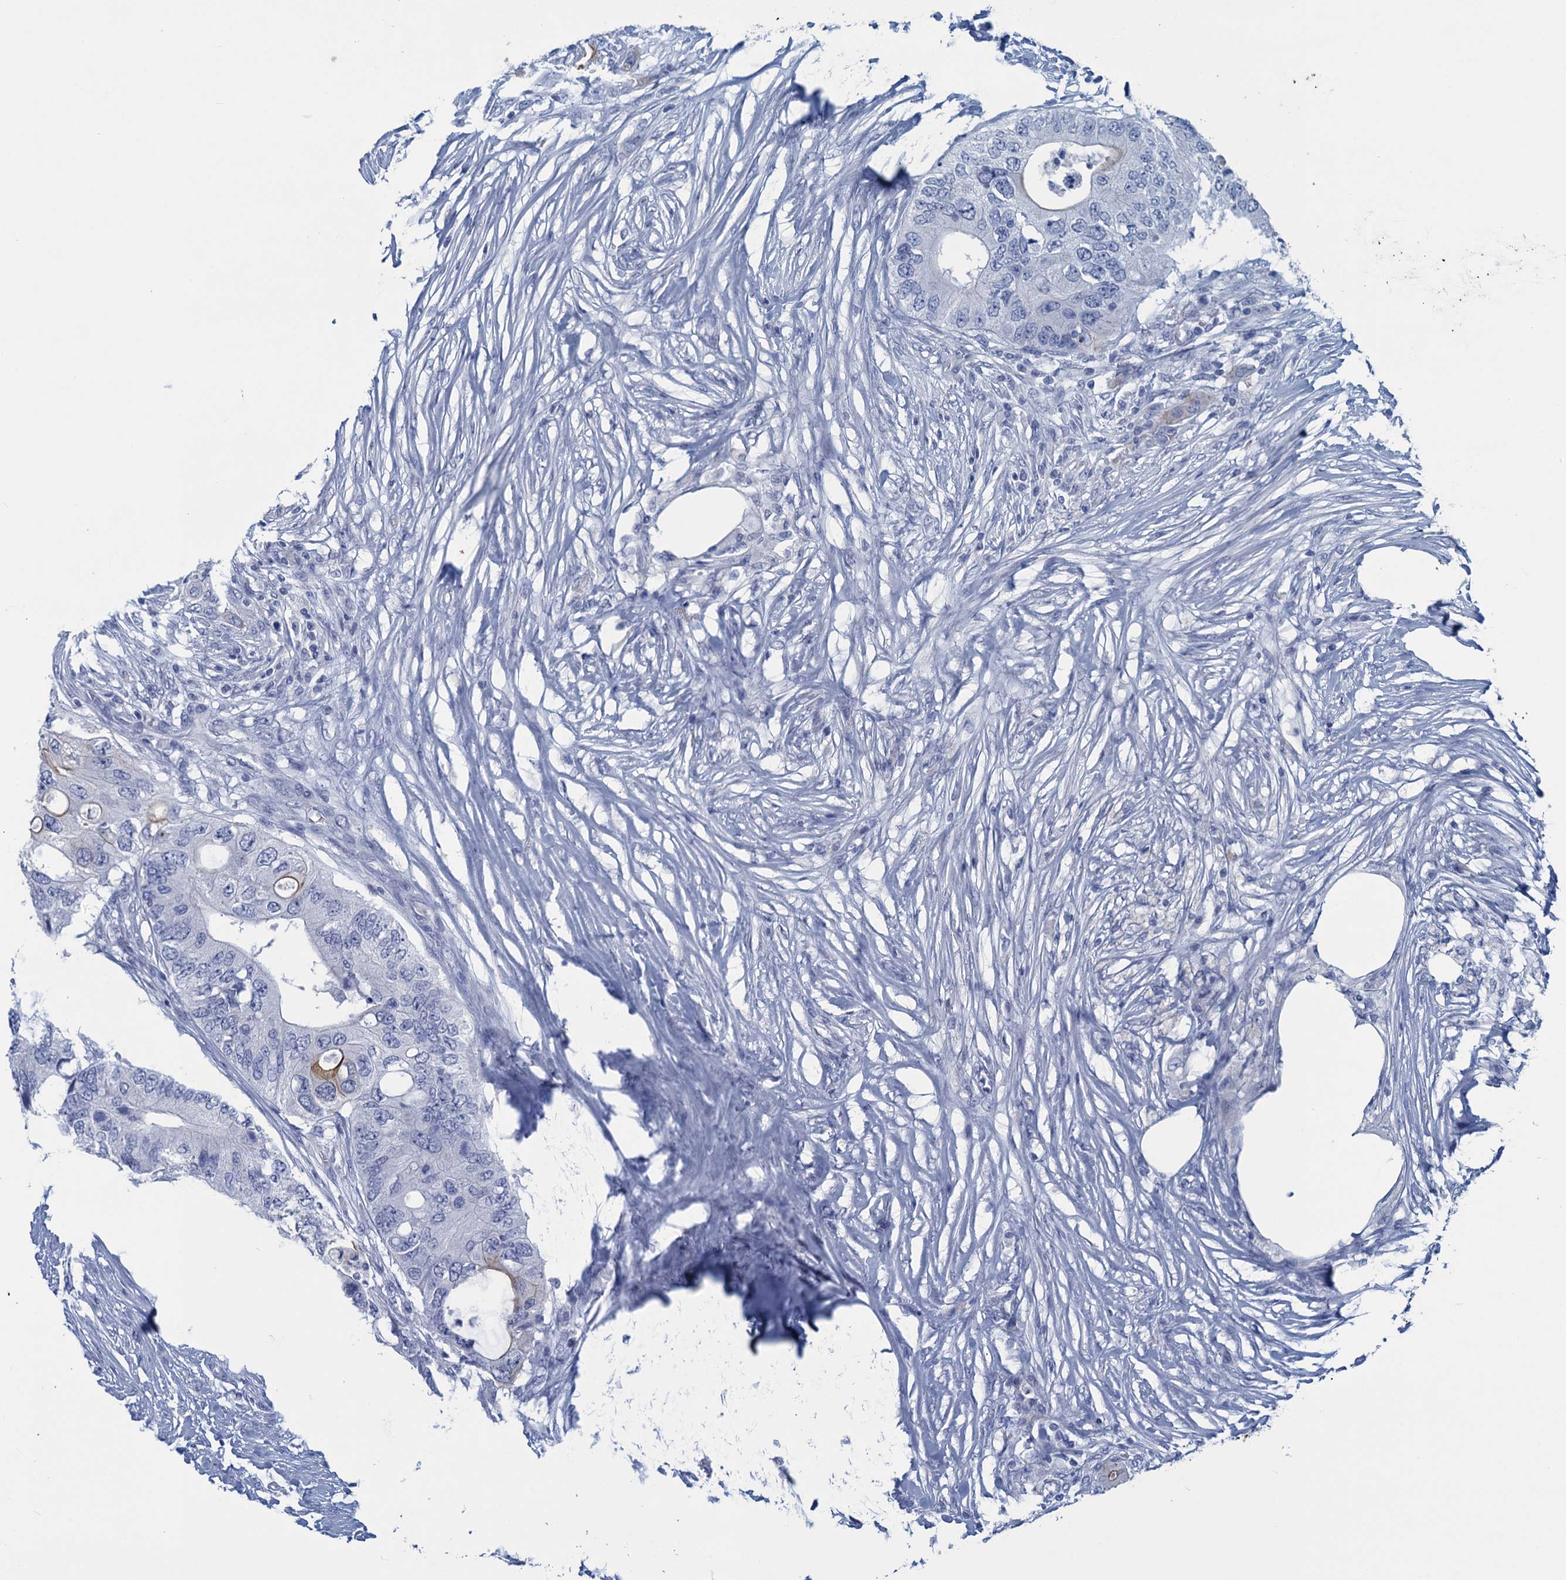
{"staining": {"intensity": "moderate", "quantity": "<25%", "location": "cytoplasmic/membranous"}, "tissue": "colorectal cancer", "cell_type": "Tumor cells", "image_type": "cancer", "snomed": [{"axis": "morphology", "description": "Adenocarcinoma, NOS"}, {"axis": "topography", "description": "Colon"}], "caption": "A photomicrograph showing moderate cytoplasmic/membranous positivity in approximately <25% of tumor cells in adenocarcinoma (colorectal), as visualized by brown immunohistochemical staining.", "gene": "SCEL", "patient": {"sex": "male", "age": 71}}